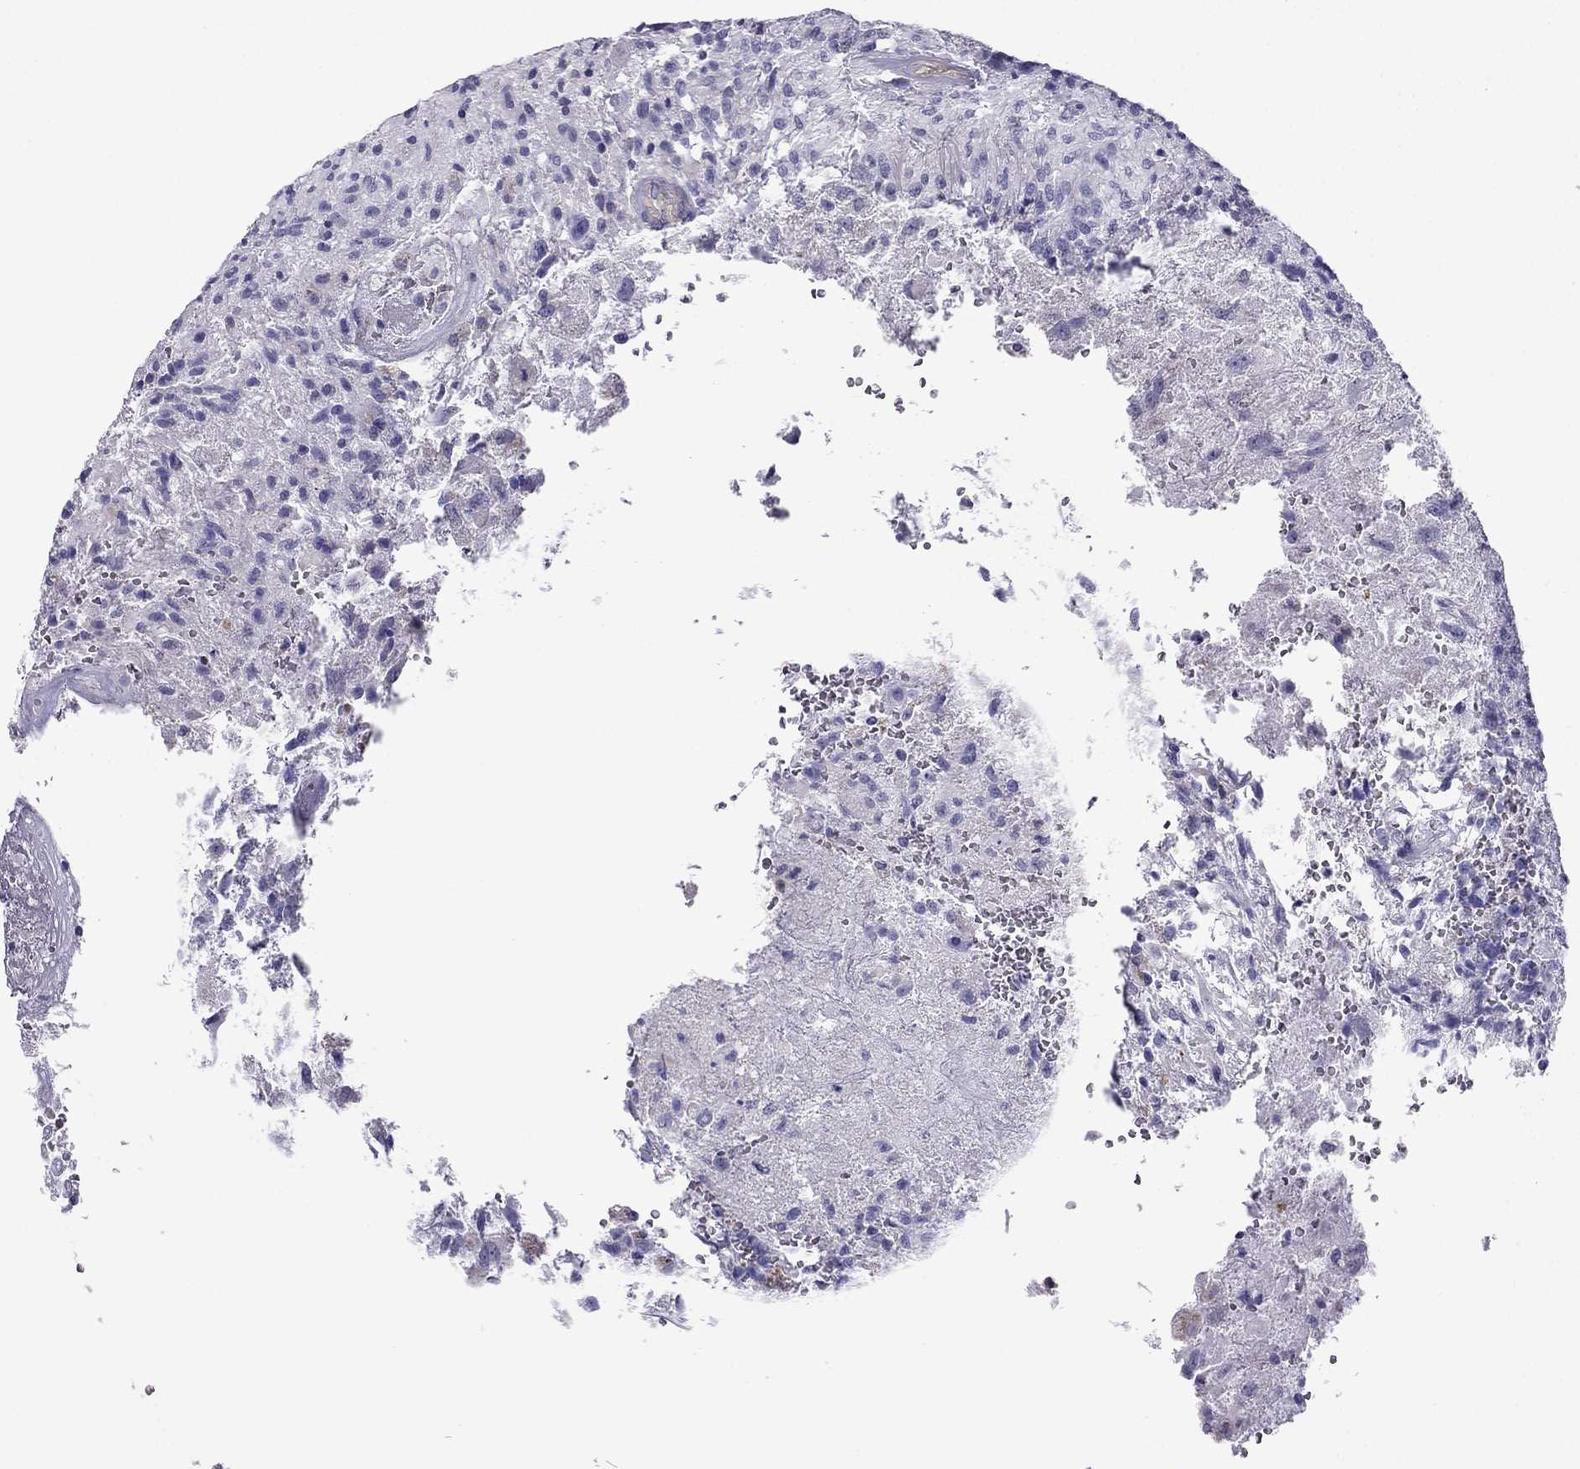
{"staining": {"intensity": "negative", "quantity": "none", "location": "none"}, "tissue": "glioma", "cell_type": "Tumor cells", "image_type": "cancer", "snomed": [{"axis": "morphology", "description": "Glioma, malignant, High grade"}, {"axis": "topography", "description": "Brain"}], "caption": "Immunohistochemistry of human glioma exhibits no positivity in tumor cells.", "gene": "GJA8", "patient": {"sex": "male", "age": 56}}